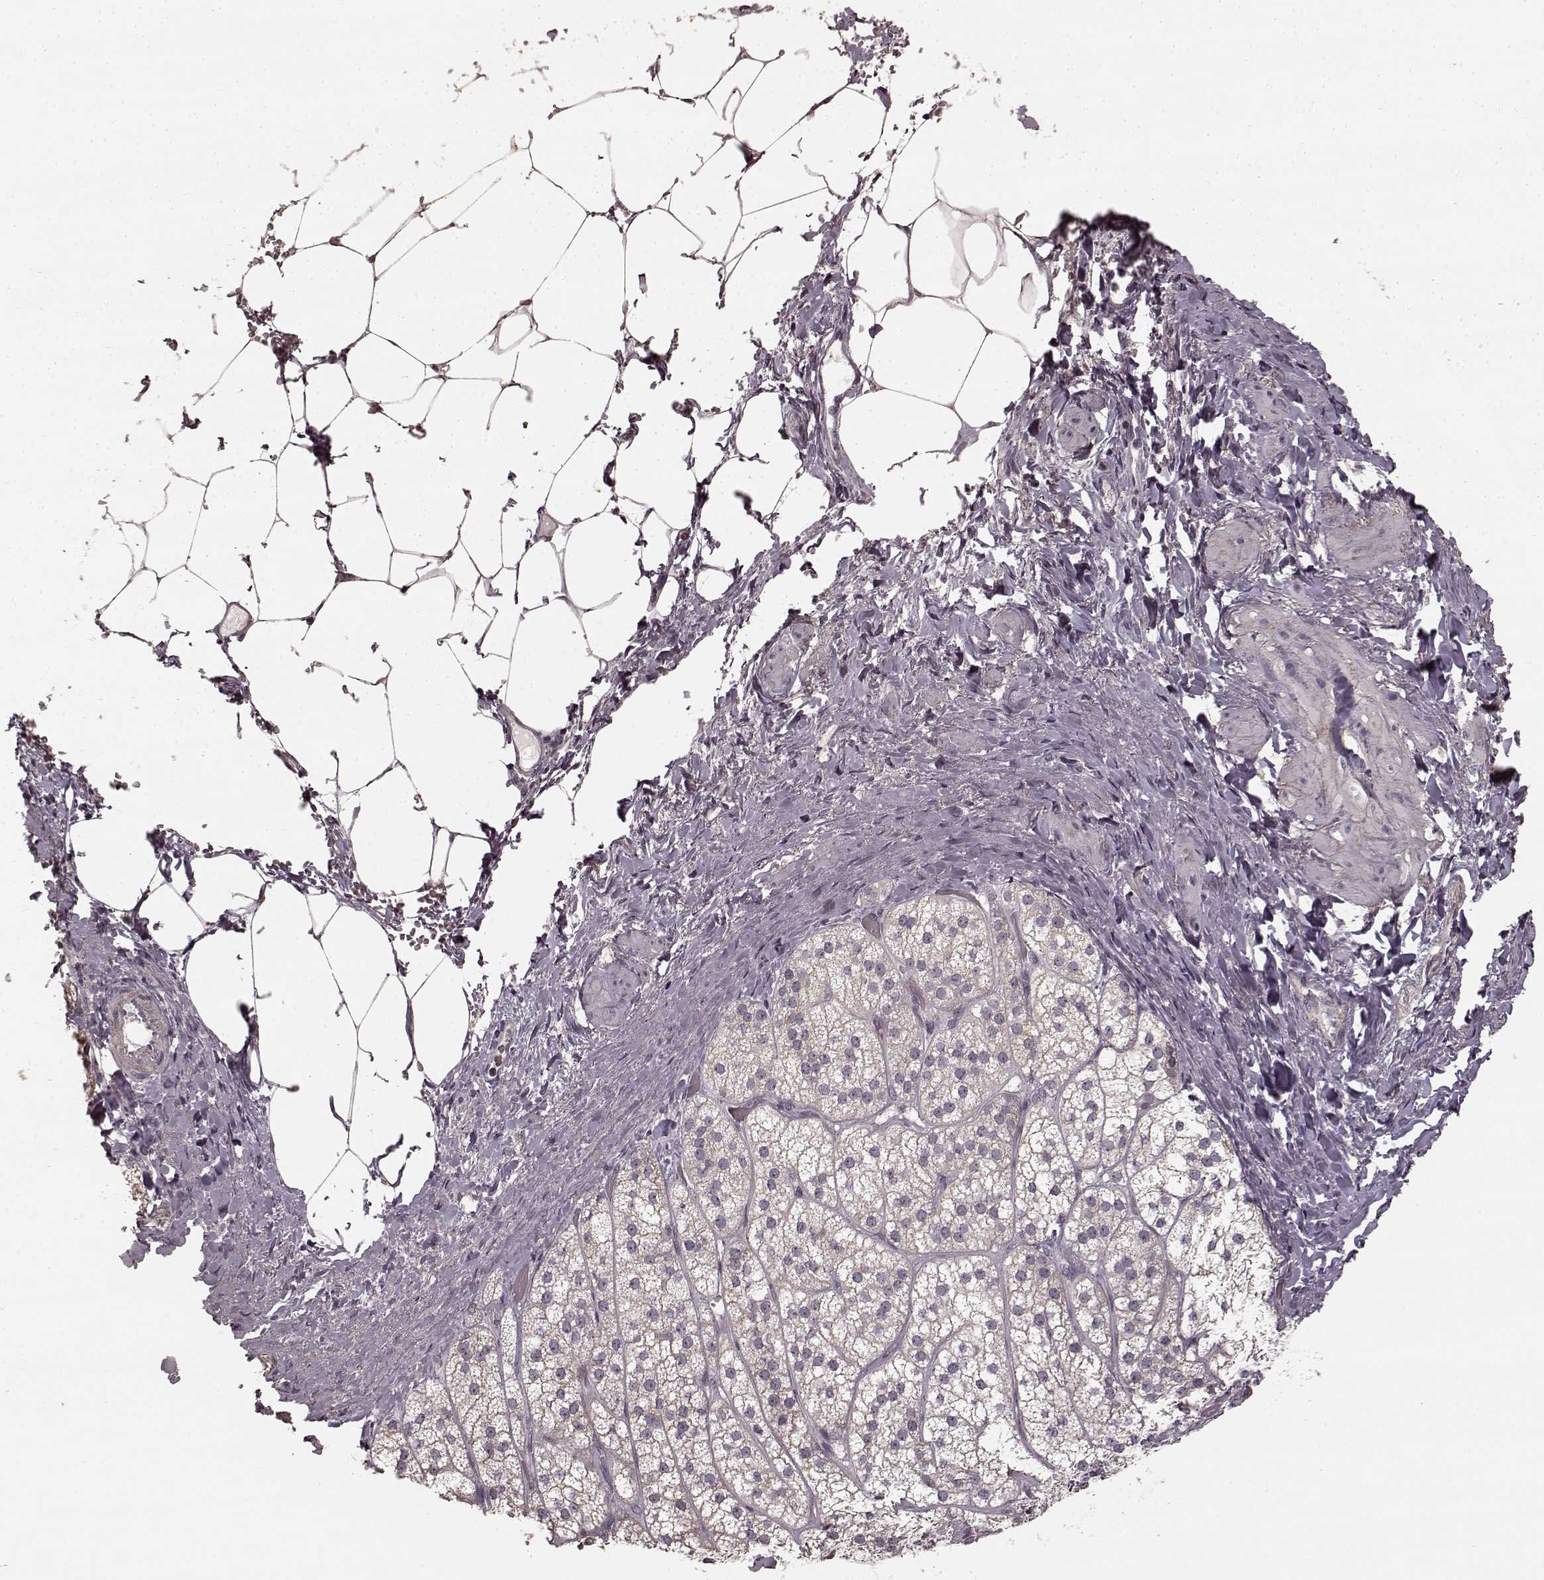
{"staining": {"intensity": "moderate", "quantity": "25%-75%", "location": "cytoplasmic/membranous"}, "tissue": "adrenal gland", "cell_type": "Glandular cells", "image_type": "normal", "snomed": [{"axis": "morphology", "description": "Normal tissue, NOS"}, {"axis": "topography", "description": "Adrenal gland"}], "caption": "Immunohistochemistry (IHC) (DAB) staining of normal human adrenal gland reveals moderate cytoplasmic/membranous protein expression in about 25%-75% of glandular cells. The protein of interest is stained brown, and the nuclei are stained in blue (DAB IHC with brightfield microscopy, high magnification).", "gene": "PRKCE", "patient": {"sex": "female", "age": 60}}